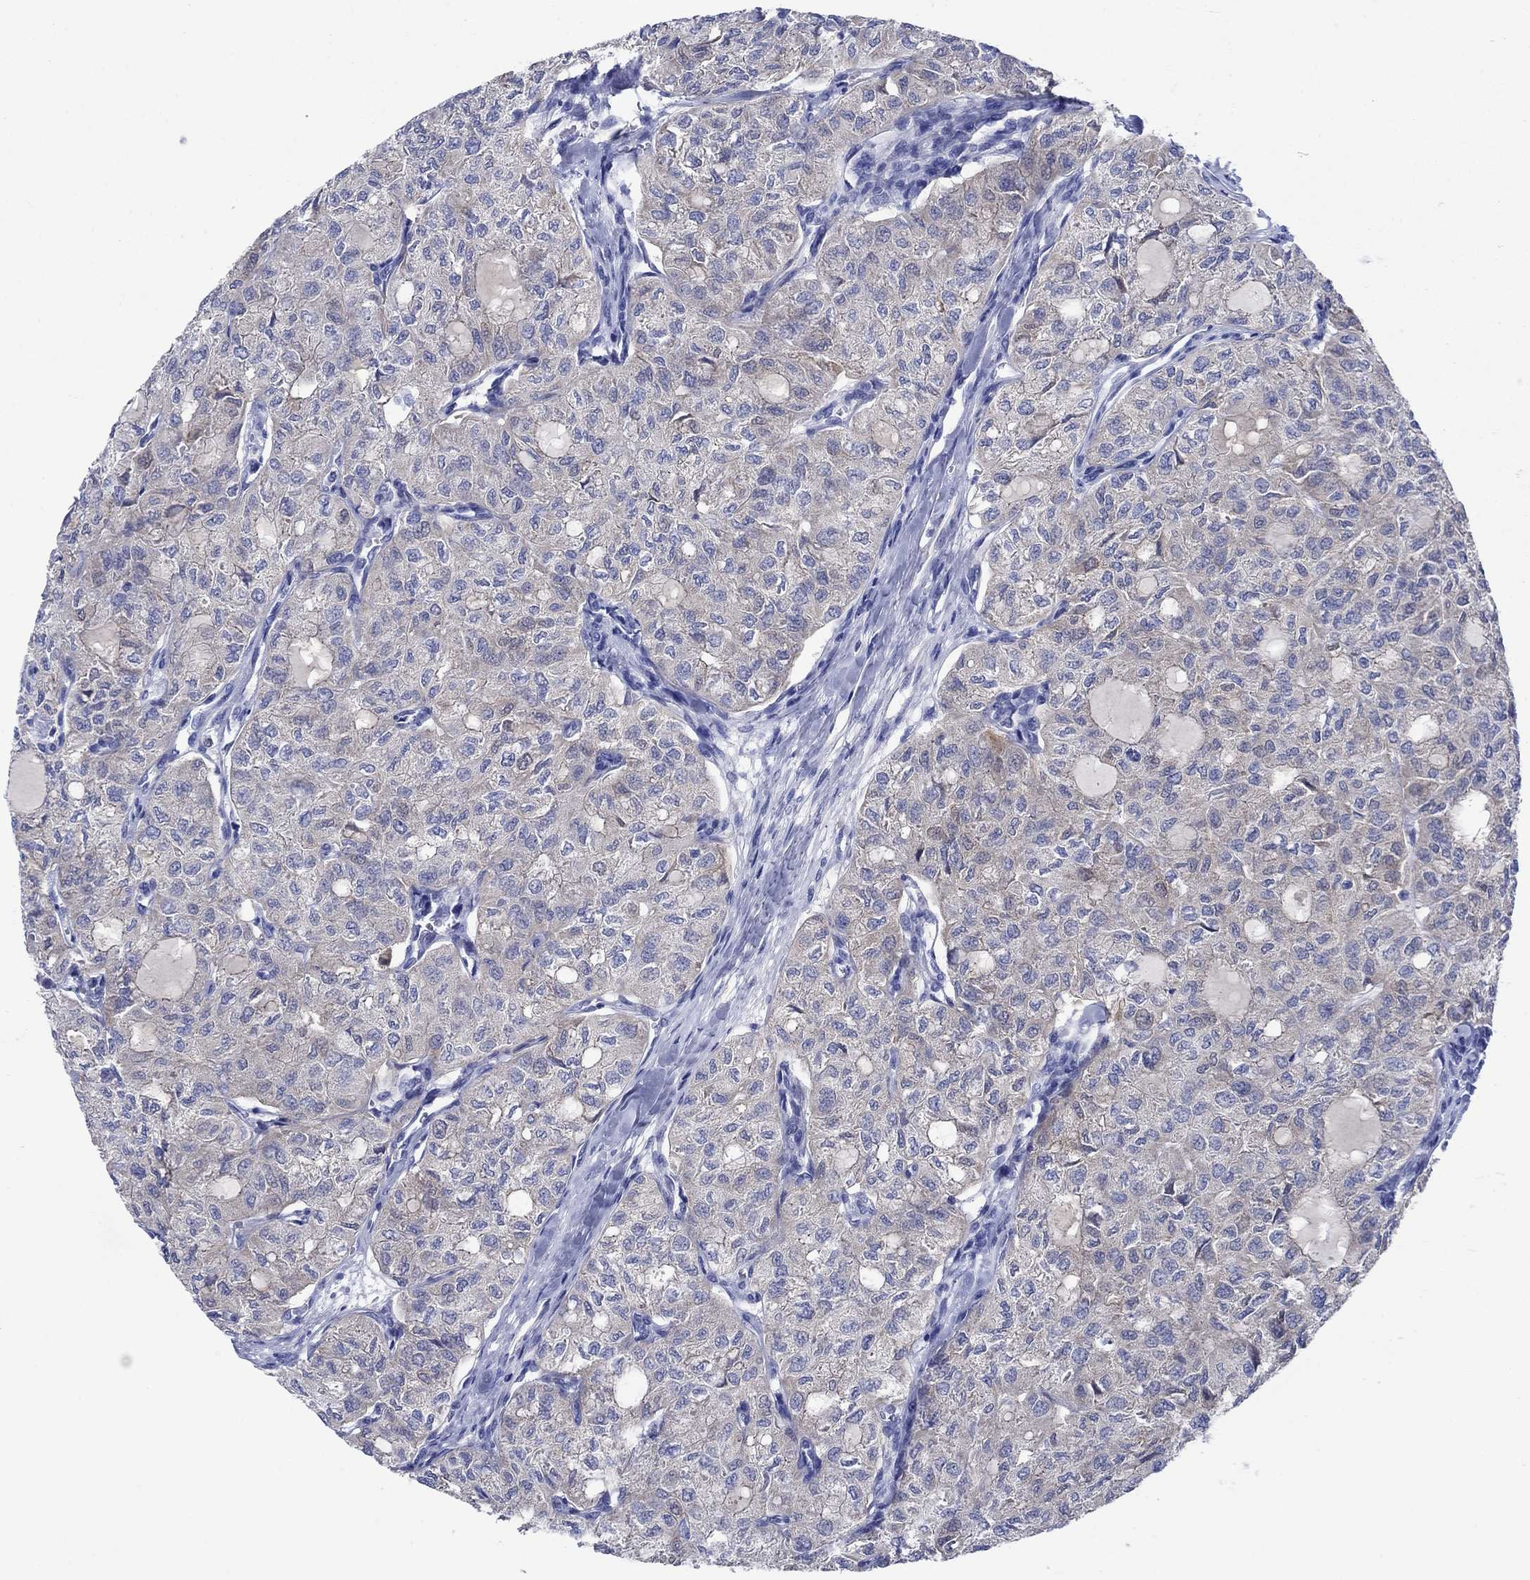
{"staining": {"intensity": "negative", "quantity": "none", "location": "none"}, "tissue": "thyroid cancer", "cell_type": "Tumor cells", "image_type": "cancer", "snomed": [{"axis": "morphology", "description": "Follicular adenoma carcinoma, NOS"}, {"axis": "topography", "description": "Thyroid gland"}], "caption": "Human thyroid follicular adenoma carcinoma stained for a protein using immunohistochemistry demonstrates no positivity in tumor cells.", "gene": "TRIM16", "patient": {"sex": "male", "age": 75}}